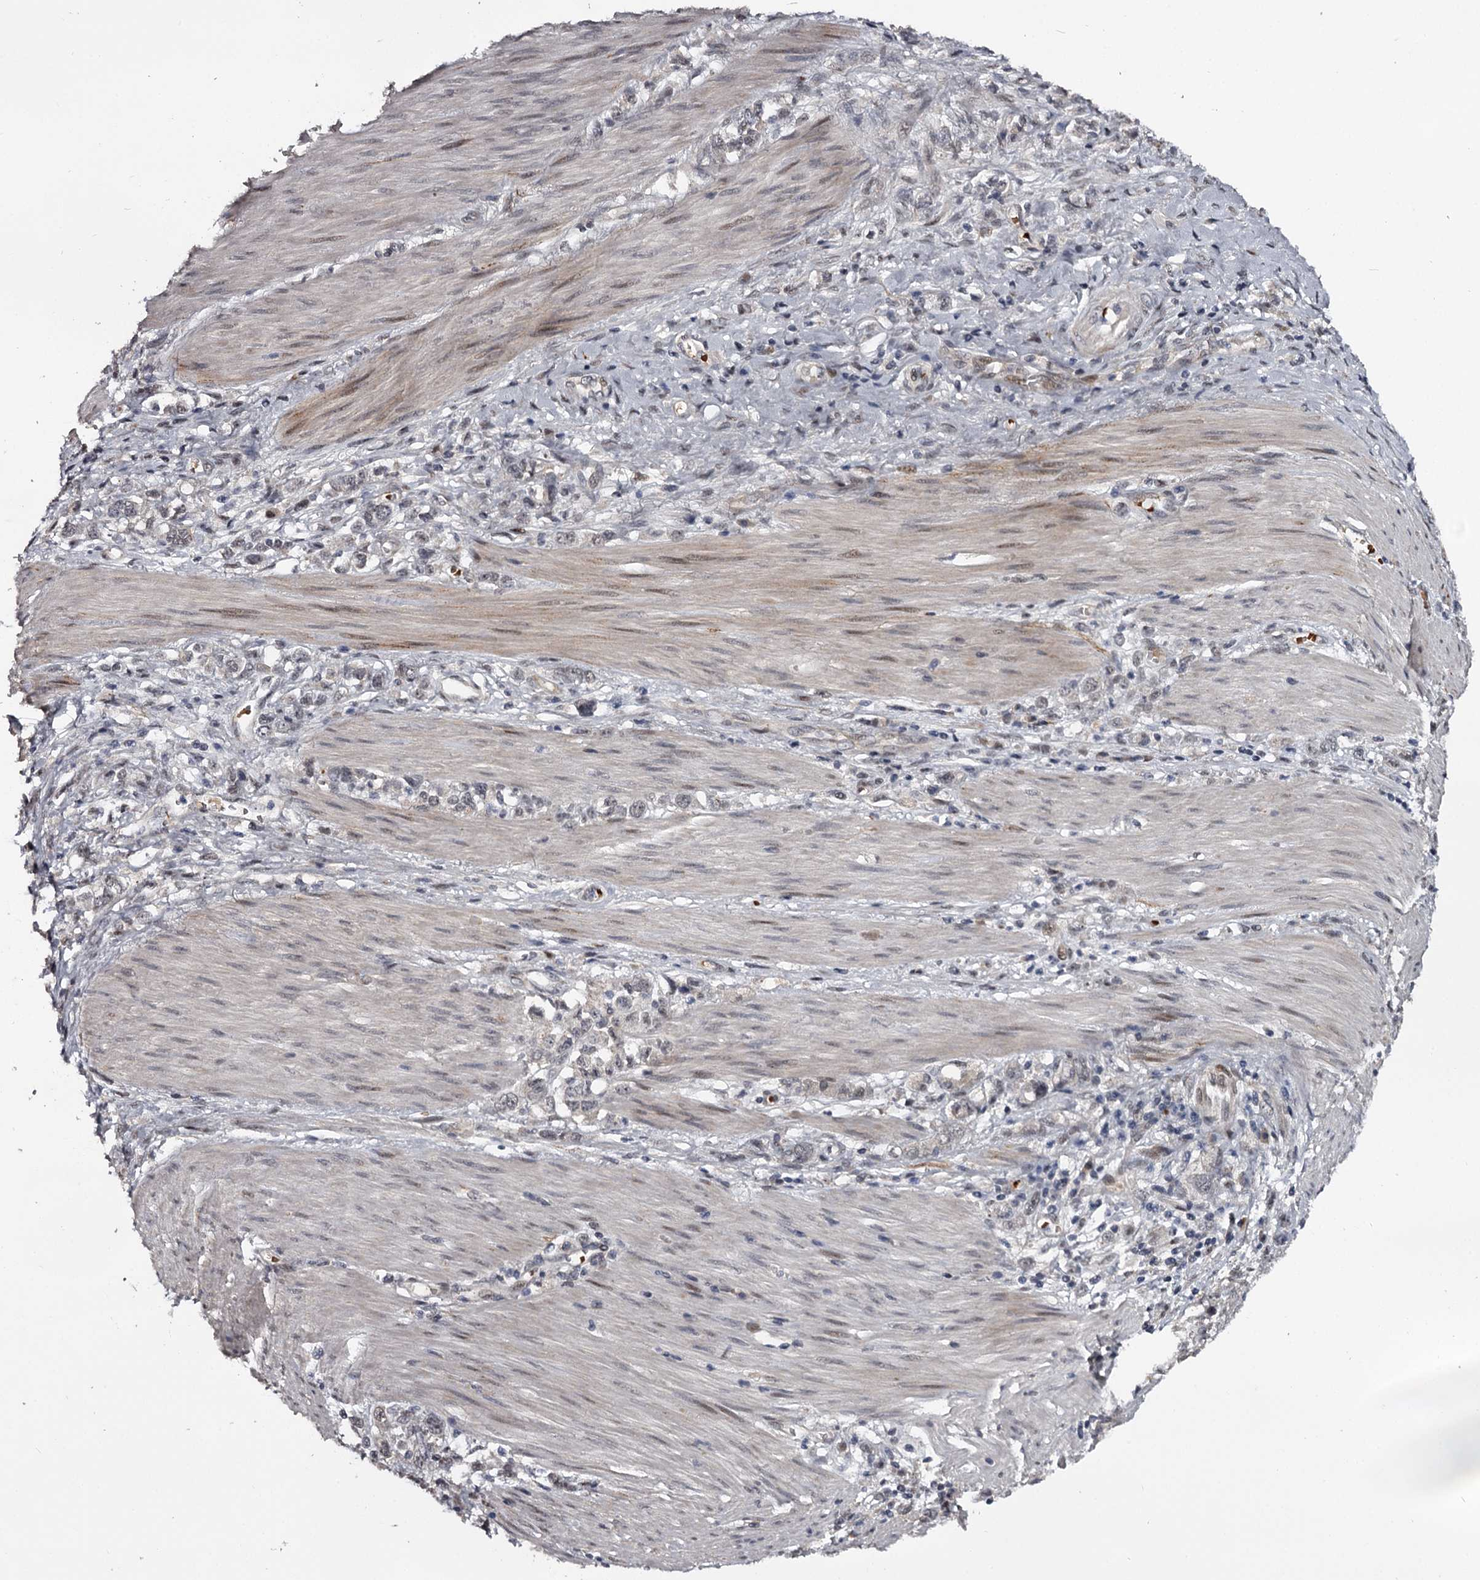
{"staining": {"intensity": "negative", "quantity": "none", "location": "none"}, "tissue": "stomach cancer", "cell_type": "Tumor cells", "image_type": "cancer", "snomed": [{"axis": "morphology", "description": "Adenocarcinoma, NOS"}, {"axis": "topography", "description": "Stomach"}], "caption": "This is an IHC image of human stomach adenocarcinoma. There is no staining in tumor cells.", "gene": "RNF44", "patient": {"sex": "female", "age": 76}}